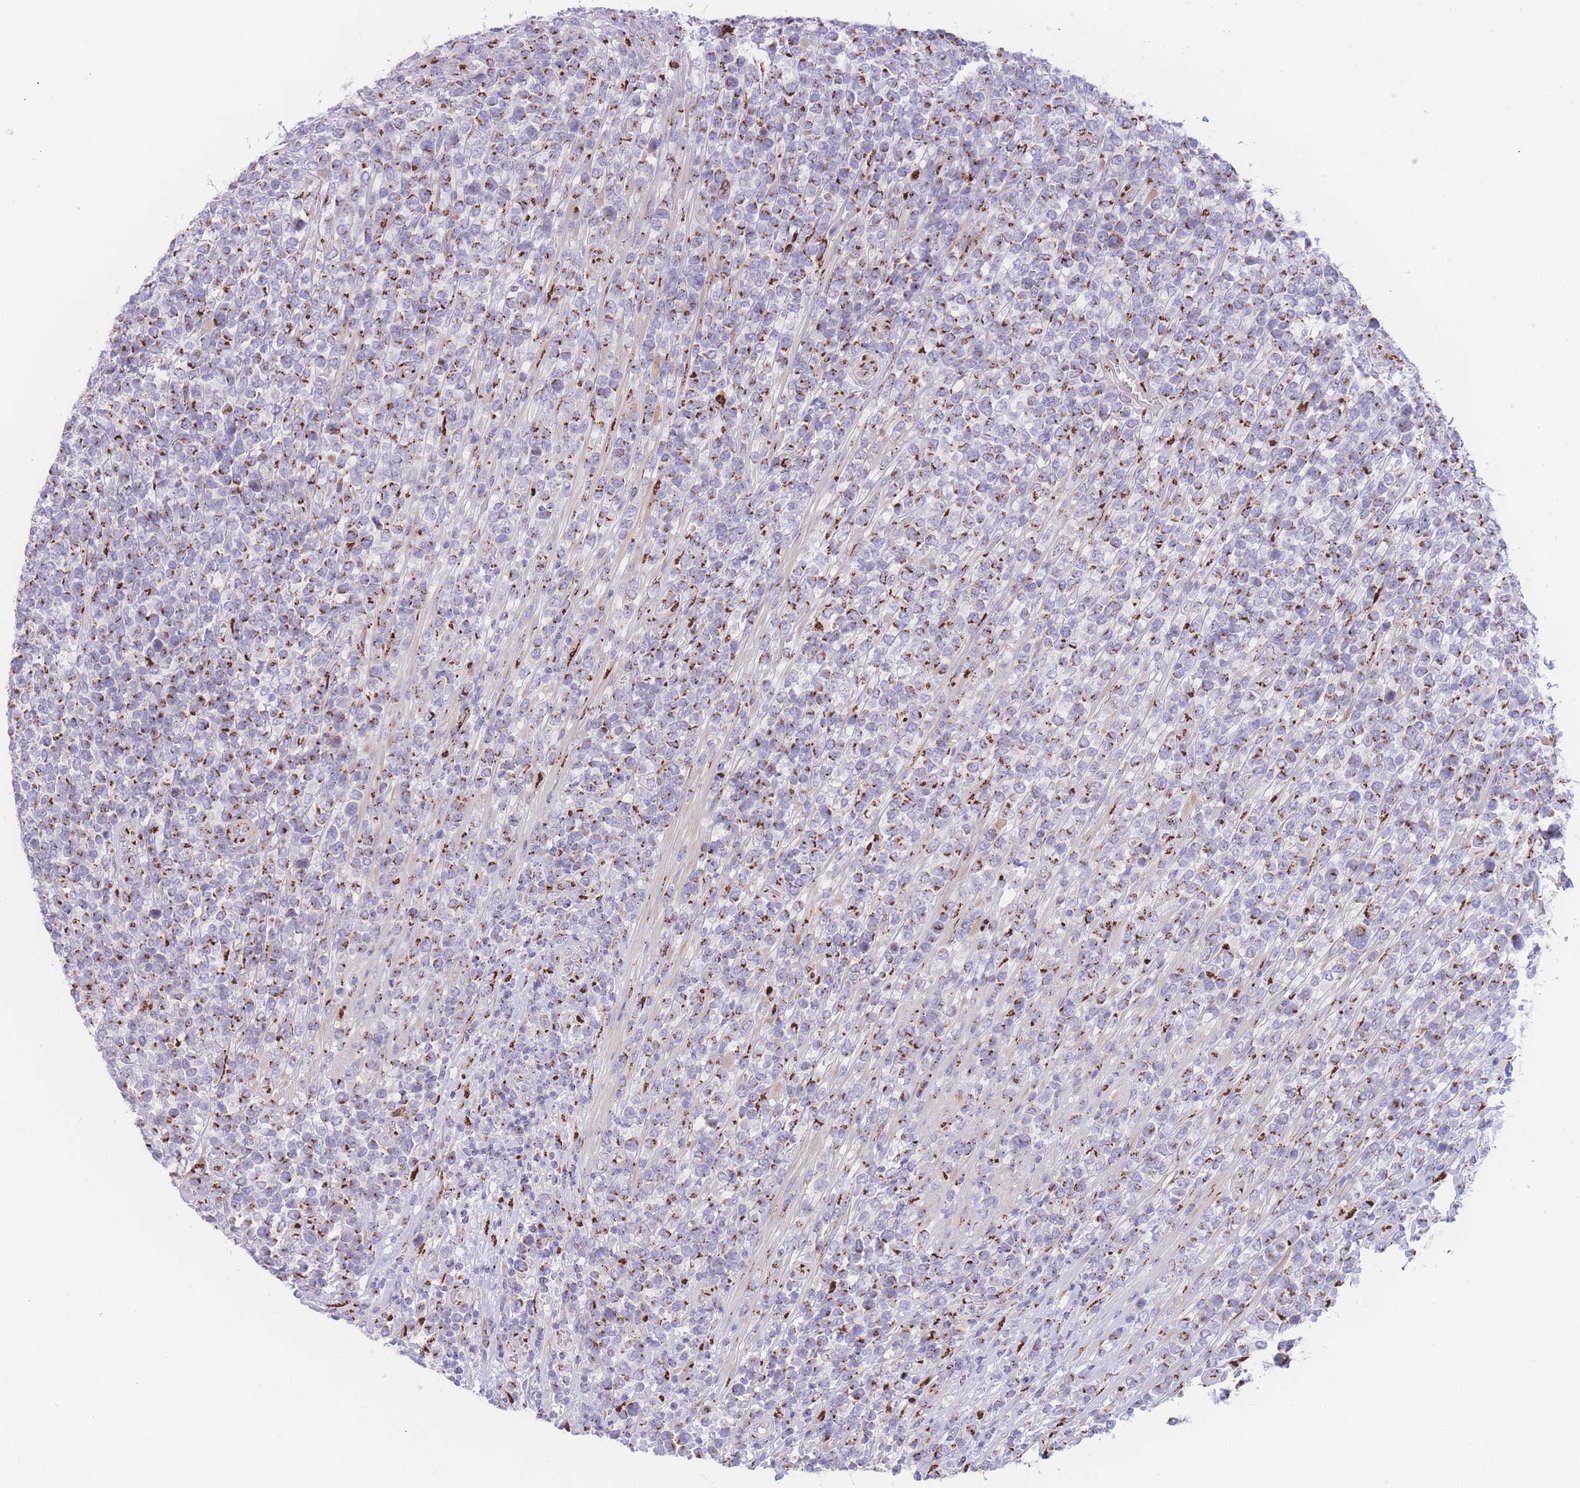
{"staining": {"intensity": "moderate", "quantity": "25%-75%", "location": "cytoplasmic/membranous"}, "tissue": "lymphoma", "cell_type": "Tumor cells", "image_type": "cancer", "snomed": [{"axis": "morphology", "description": "Malignant lymphoma, non-Hodgkin's type, High grade"}, {"axis": "topography", "description": "Soft tissue"}], "caption": "Protein expression by IHC shows moderate cytoplasmic/membranous expression in about 25%-75% of tumor cells in malignant lymphoma, non-Hodgkin's type (high-grade).", "gene": "GOLM2", "patient": {"sex": "female", "age": 56}}